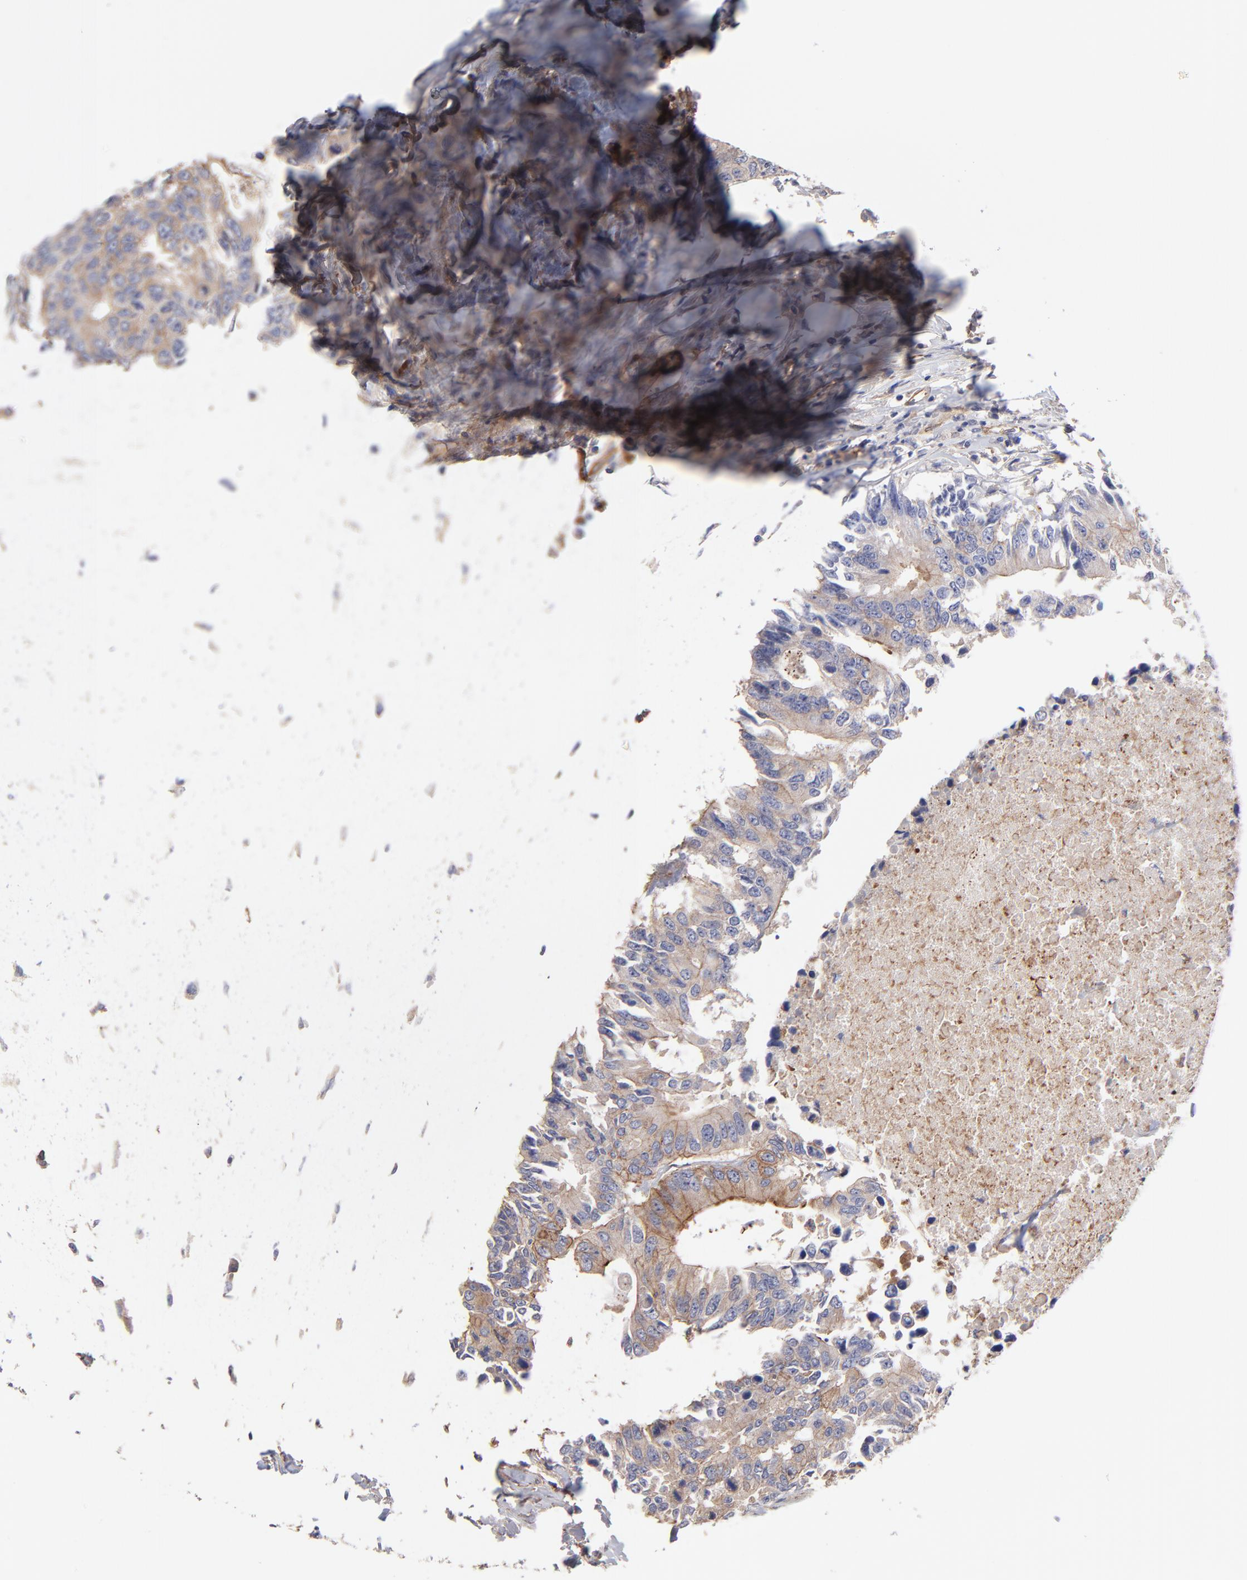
{"staining": {"intensity": "moderate", "quantity": "25%-75%", "location": "cytoplasmic/membranous"}, "tissue": "colorectal cancer", "cell_type": "Tumor cells", "image_type": "cancer", "snomed": [{"axis": "morphology", "description": "Adenocarcinoma, NOS"}, {"axis": "topography", "description": "Colon"}], "caption": "IHC staining of adenocarcinoma (colorectal), which reveals medium levels of moderate cytoplasmic/membranous positivity in approximately 25%-75% of tumor cells indicating moderate cytoplasmic/membranous protein expression. The staining was performed using DAB (brown) for protein detection and nuclei were counterstained in hematoxylin (blue).", "gene": "ASB7", "patient": {"sex": "male", "age": 71}}